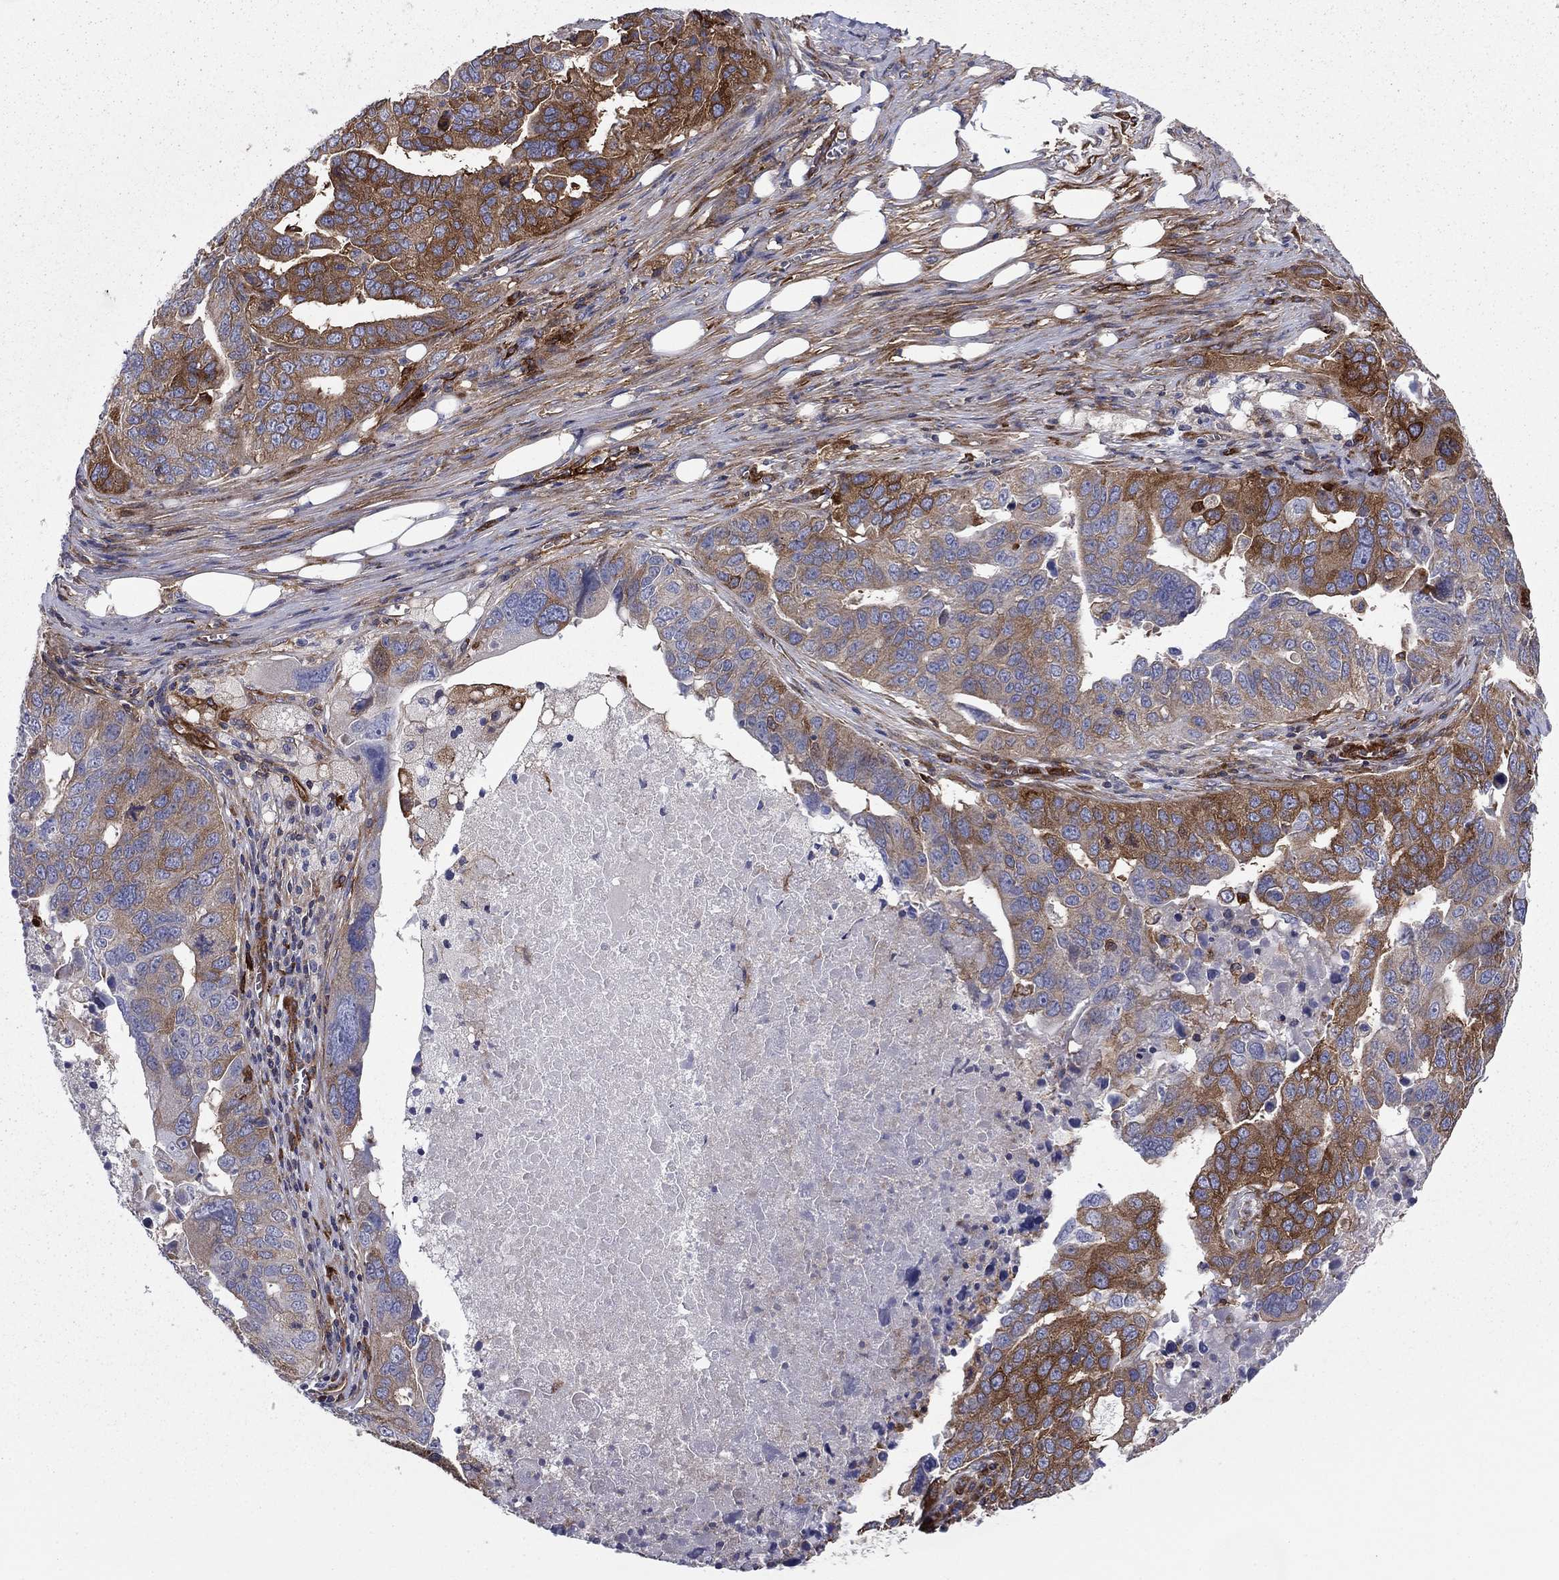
{"staining": {"intensity": "moderate", "quantity": "25%-75%", "location": "cytoplasmic/membranous"}, "tissue": "ovarian cancer", "cell_type": "Tumor cells", "image_type": "cancer", "snomed": [{"axis": "morphology", "description": "Carcinoma, endometroid"}, {"axis": "topography", "description": "Soft tissue"}, {"axis": "topography", "description": "Ovary"}], "caption": "High-power microscopy captured an immunohistochemistry histopathology image of ovarian cancer (endometroid carcinoma), revealing moderate cytoplasmic/membranous staining in approximately 25%-75% of tumor cells.", "gene": "EHBP1L1", "patient": {"sex": "female", "age": 52}}